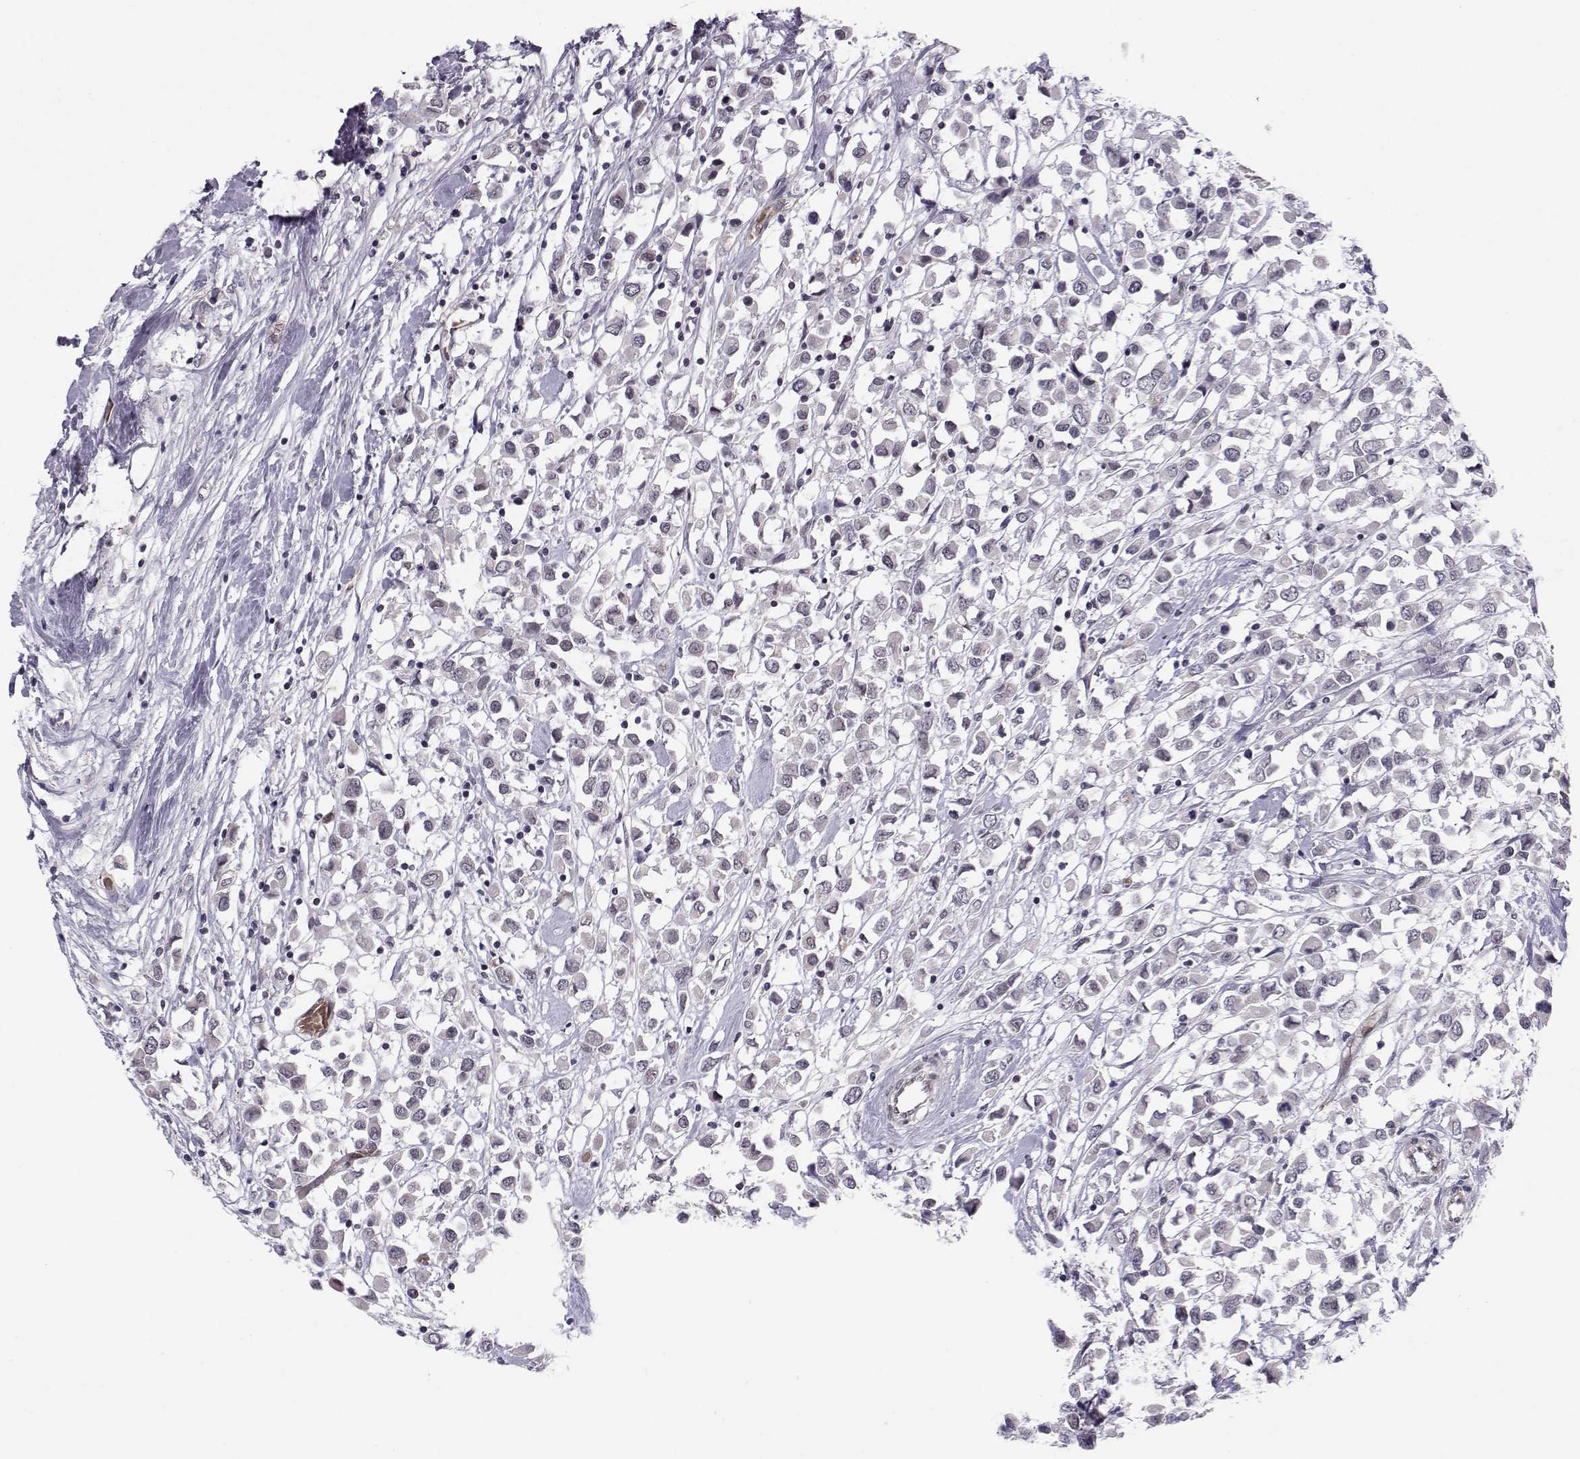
{"staining": {"intensity": "negative", "quantity": "none", "location": "none"}, "tissue": "breast cancer", "cell_type": "Tumor cells", "image_type": "cancer", "snomed": [{"axis": "morphology", "description": "Duct carcinoma"}, {"axis": "topography", "description": "Breast"}], "caption": "The photomicrograph exhibits no staining of tumor cells in breast cancer (invasive ductal carcinoma). The staining was performed using DAB to visualize the protein expression in brown, while the nuclei were stained in blue with hematoxylin (Magnification: 20x).", "gene": "KIF13B", "patient": {"sex": "female", "age": 61}}